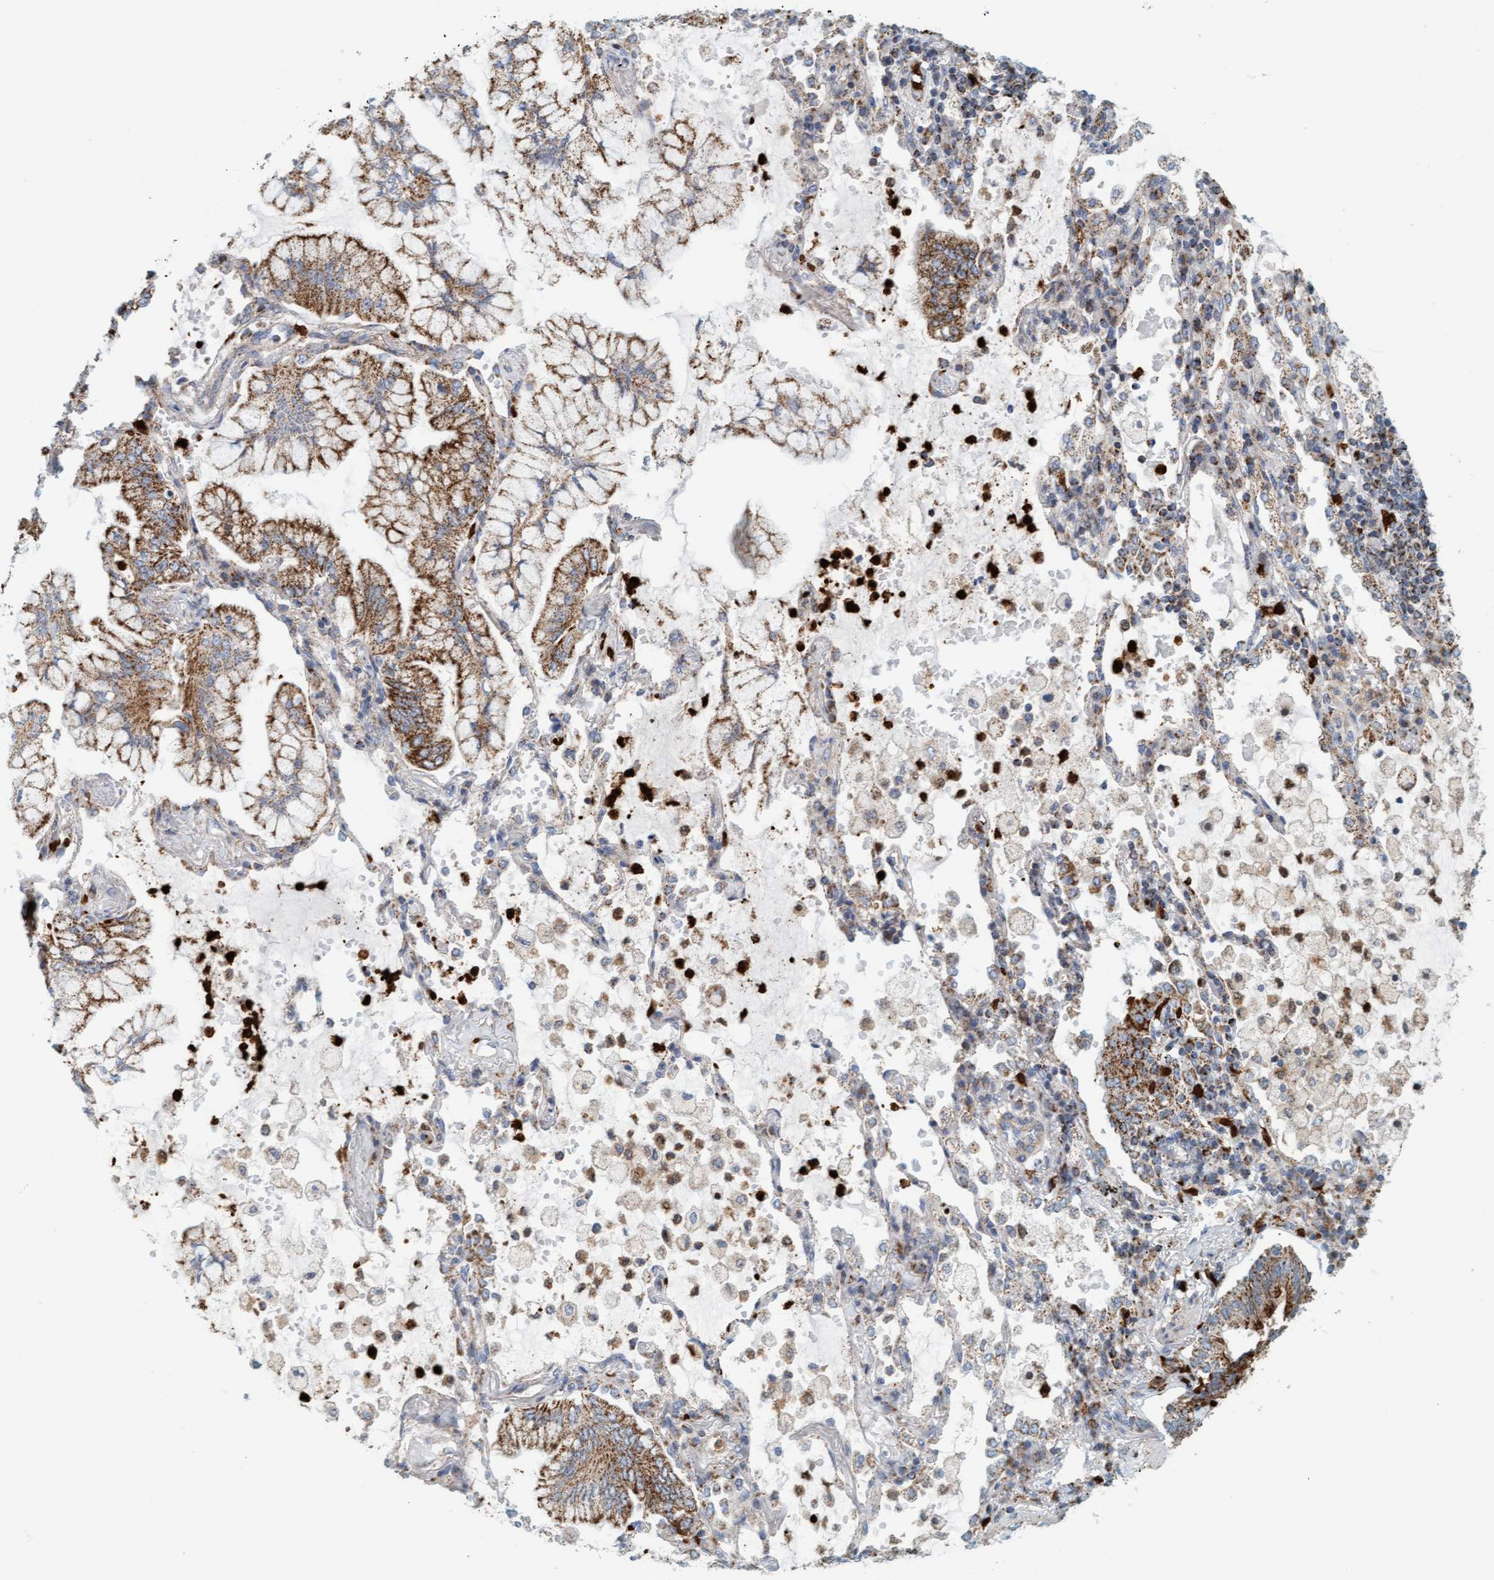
{"staining": {"intensity": "moderate", "quantity": ">75%", "location": "cytoplasmic/membranous"}, "tissue": "lung cancer", "cell_type": "Tumor cells", "image_type": "cancer", "snomed": [{"axis": "morphology", "description": "Adenocarcinoma, NOS"}, {"axis": "topography", "description": "Lung"}], "caption": "High-magnification brightfield microscopy of lung adenocarcinoma stained with DAB (3,3'-diaminobenzidine) (brown) and counterstained with hematoxylin (blue). tumor cells exhibit moderate cytoplasmic/membranous positivity is seen in approximately>75% of cells. The protein is shown in brown color, while the nuclei are stained blue.", "gene": "B9D1", "patient": {"sex": "female", "age": 70}}